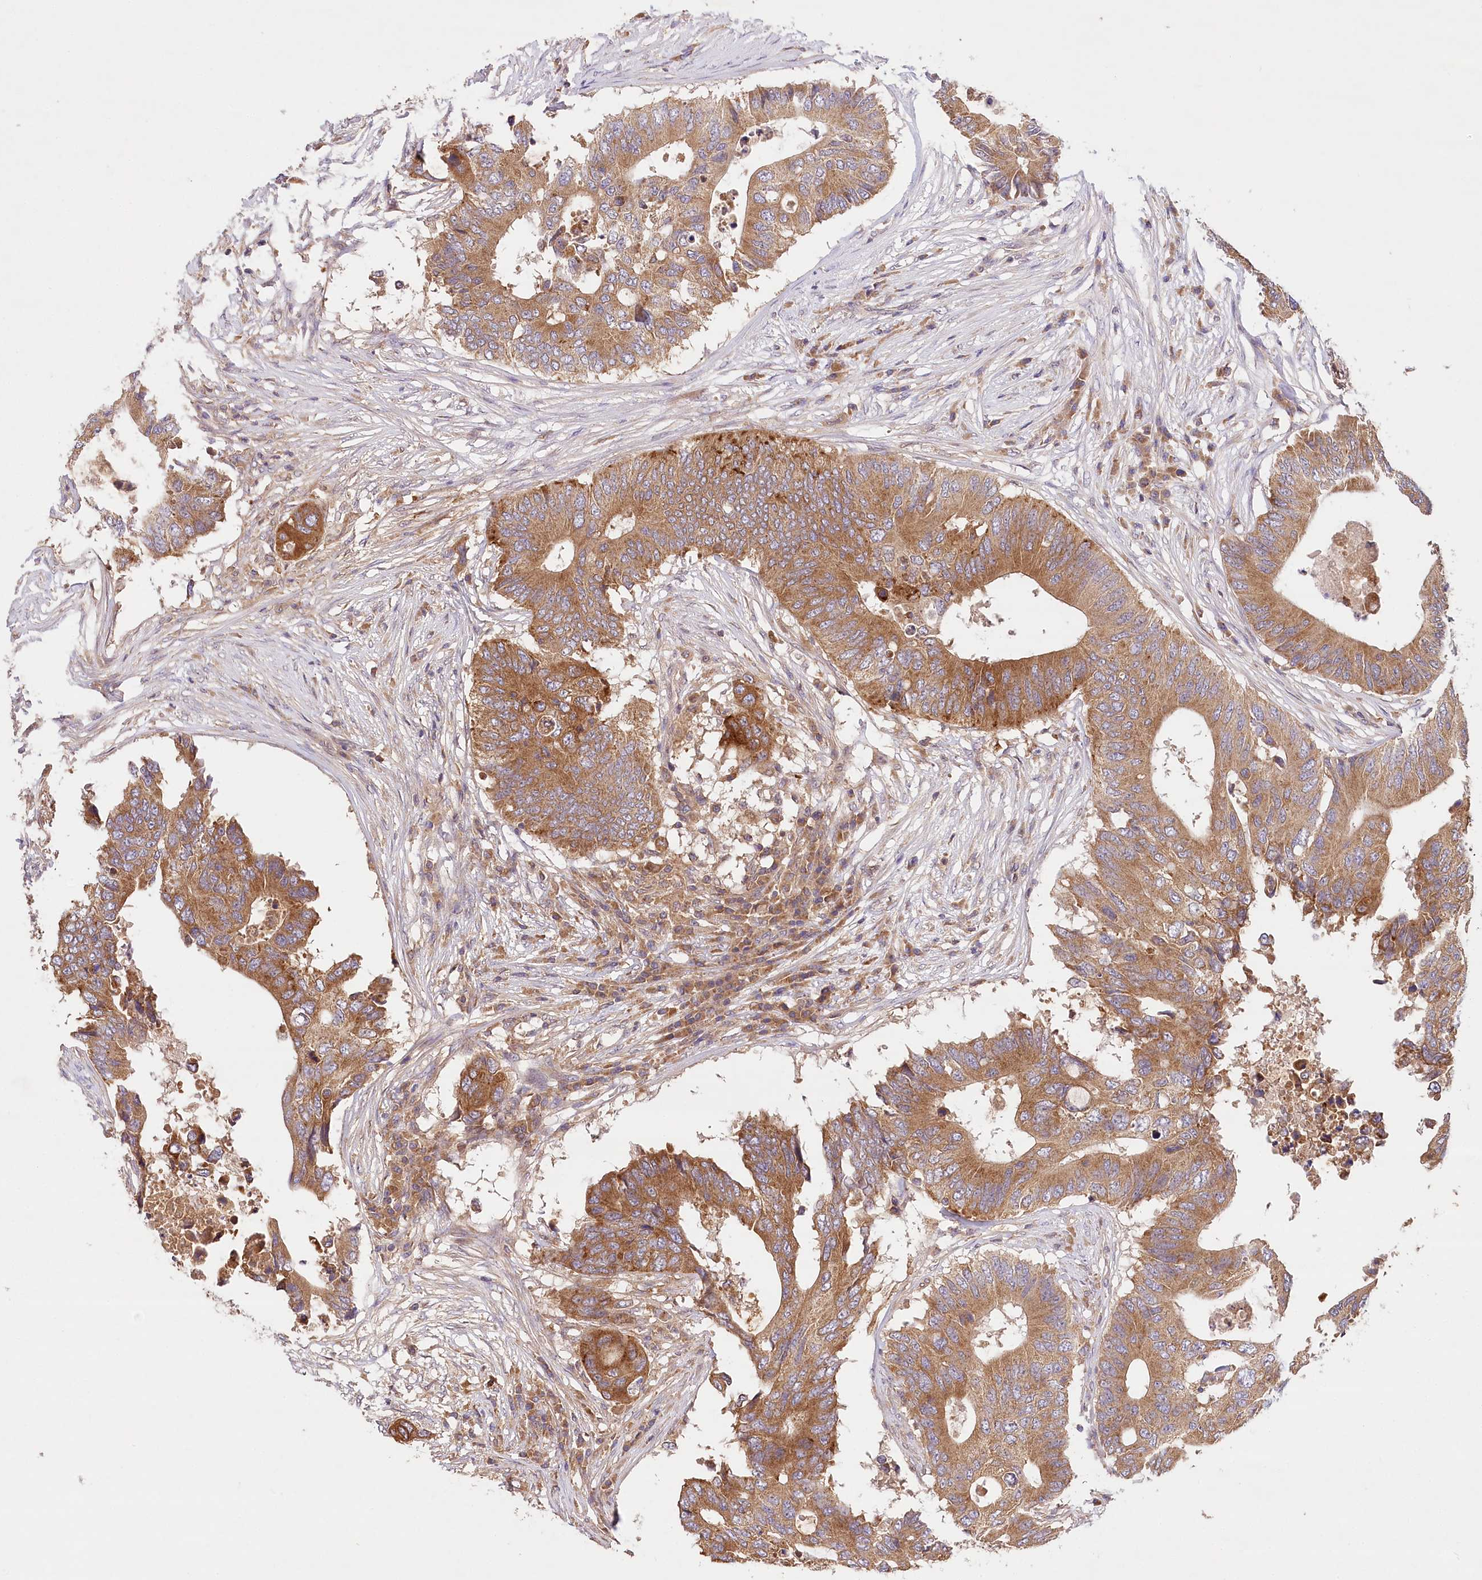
{"staining": {"intensity": "moderate", "quantity": ">75%", "location": "cytoplasmic/membranous"}, "tissue": "colorectal cancer", "cell_type": "Tumor cells", "image_type": "cancer", "snomed": [{"axis": "morphology", "description": "Adenocarcinoma, NOS"}, {"axis": "topography", "description": "Colon"}], "caption": "The immunohistochemical stain highlights moderate cytoplasmic/membranous expression in tumor cells of colorectal cancer (adenocarcinoma) tissue. Nuclei are stained in blue.", "gene": "LSS", "patient": {"sex": "male", "age": 71}}